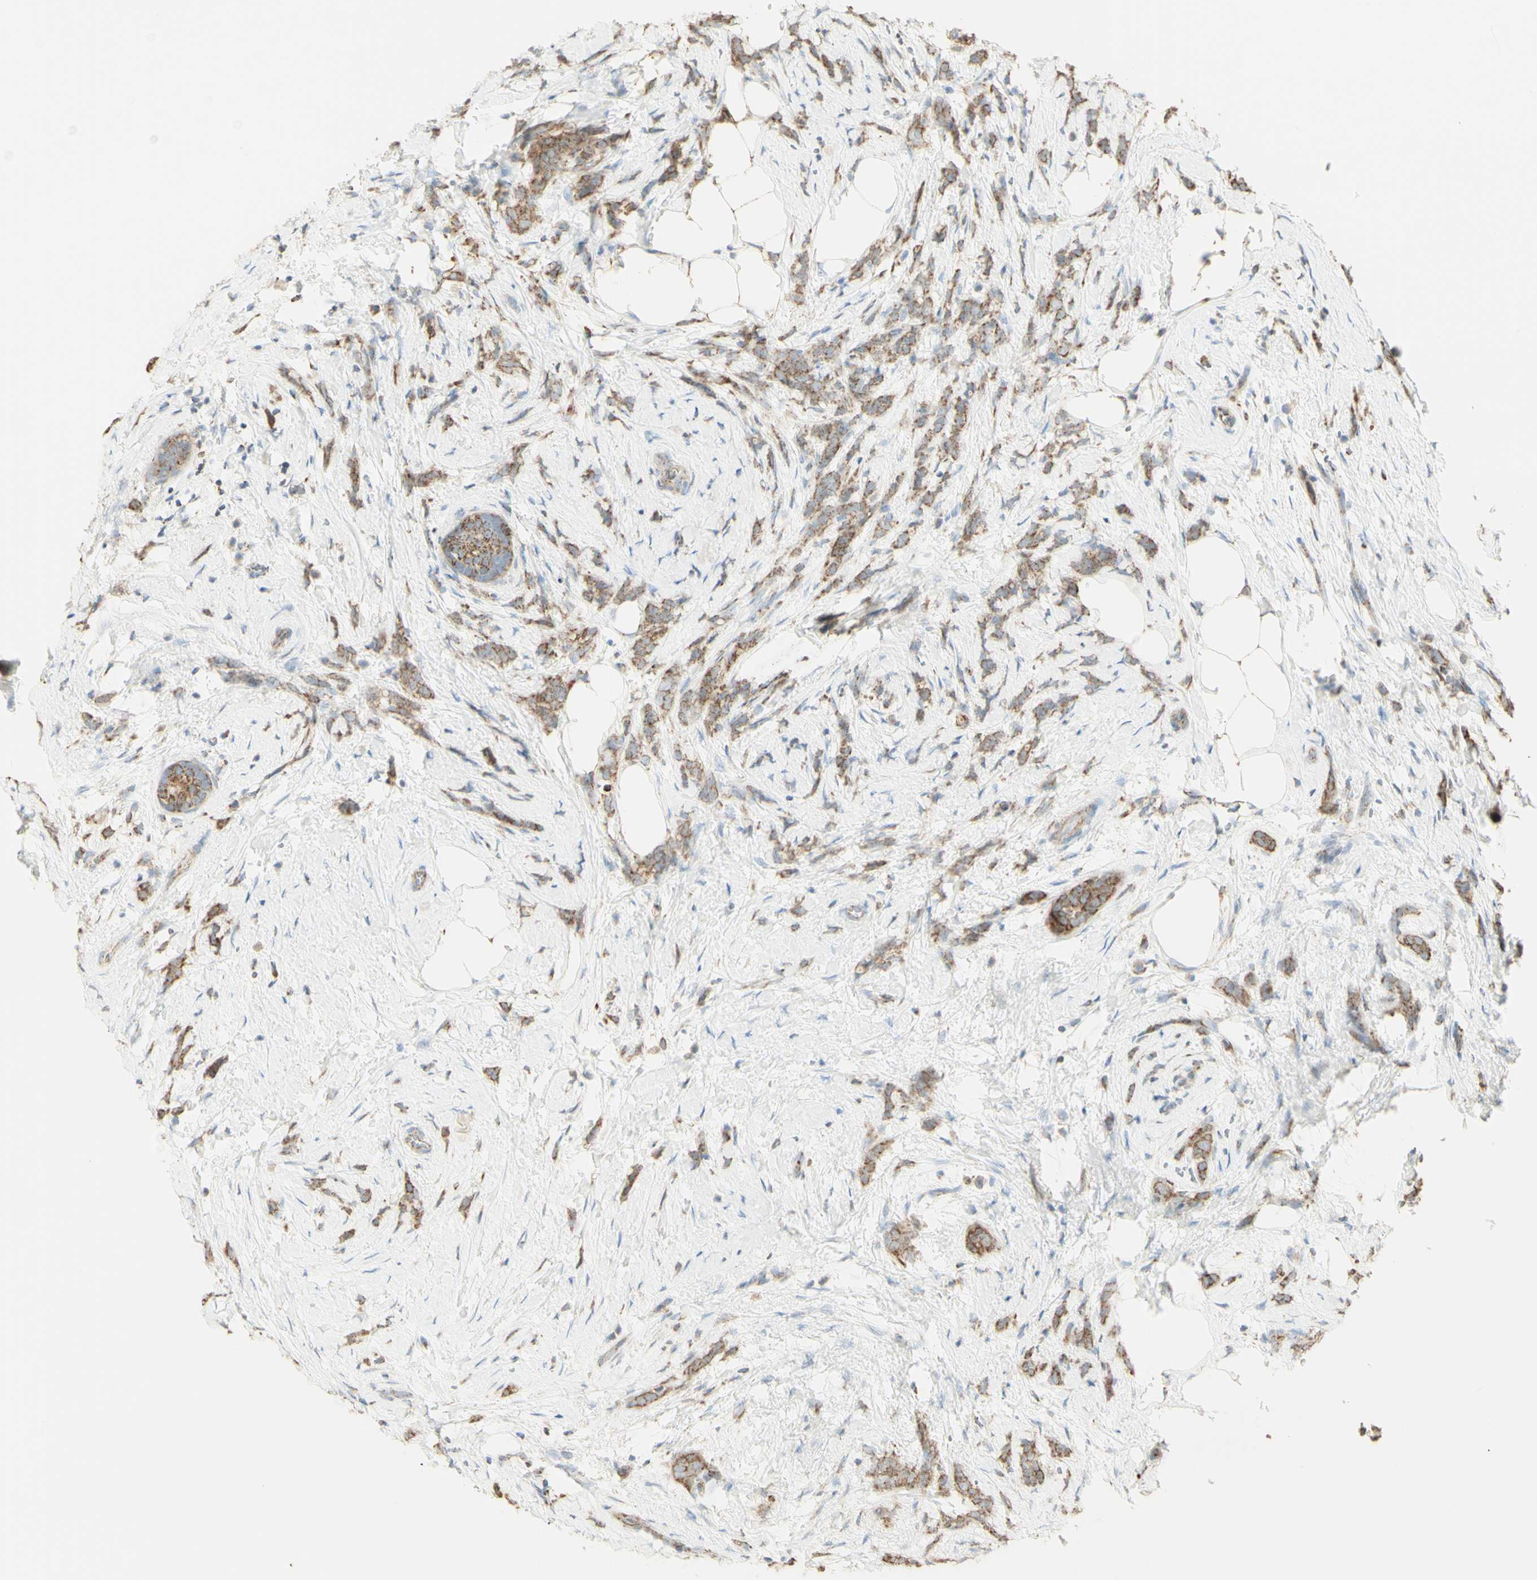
{"staining": {"intensity": "weak", "quantity": ">75%", "location": "cytoplasmic/membranous"}, "tissue": "breast cancer", "cell_type": "Tumor cells", "image_type": "cancer", "snomed": [{"axis": "morphology", "description": "Lobular carcinoma, in situ"}, {"axis": "morphology", "description": "Lobular carcinoma"}, {"axis": "topography", "description": "Breast"}], "caption": "High-power microscopy captured an IHC micrograph of breast cancer (lobular carcinoma), revealing weak cytoplasmic/membranous staining in about >75% of tumor cells.", "gene": "LETM1", "patient": {"sex": "female", "age": 41}}